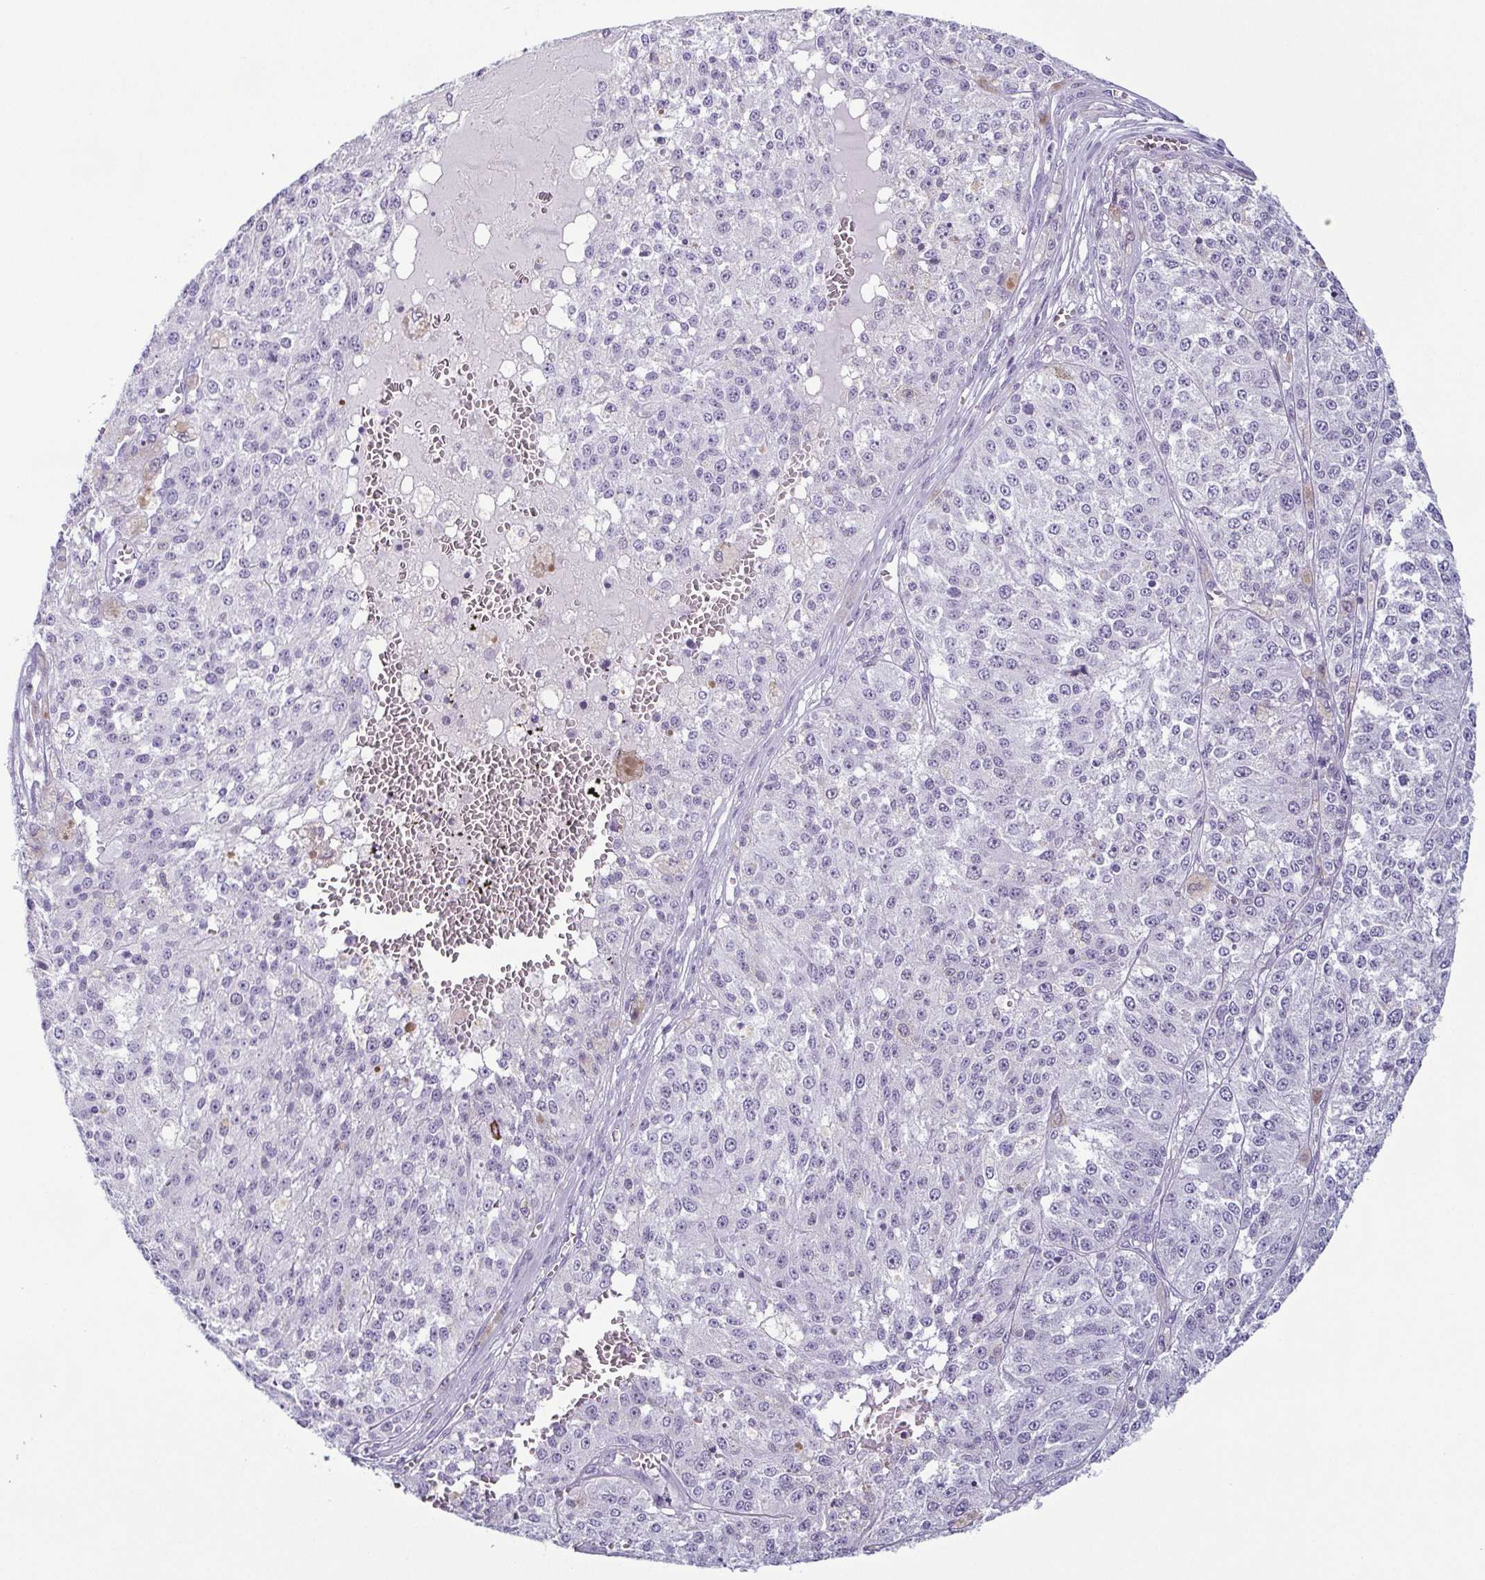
{"staining": {"intensity": "negative", "quantity": "none", "location": "none"}, "tissue": "melanoma", "cell_type": "Tumor cells", "image_type": "cancer", "snomed": [{"axis": "morphology", "description": "Malignant melanoma, Metastatic site"}, {"axis": "topography", "description": "Lymph node"}], "caption": "Human melanoma stained for a protein using immunohistochemistry shows no staining in tumor cells.", "gene": "KRT78", "patient": {"sex": "female", "age": 64}}